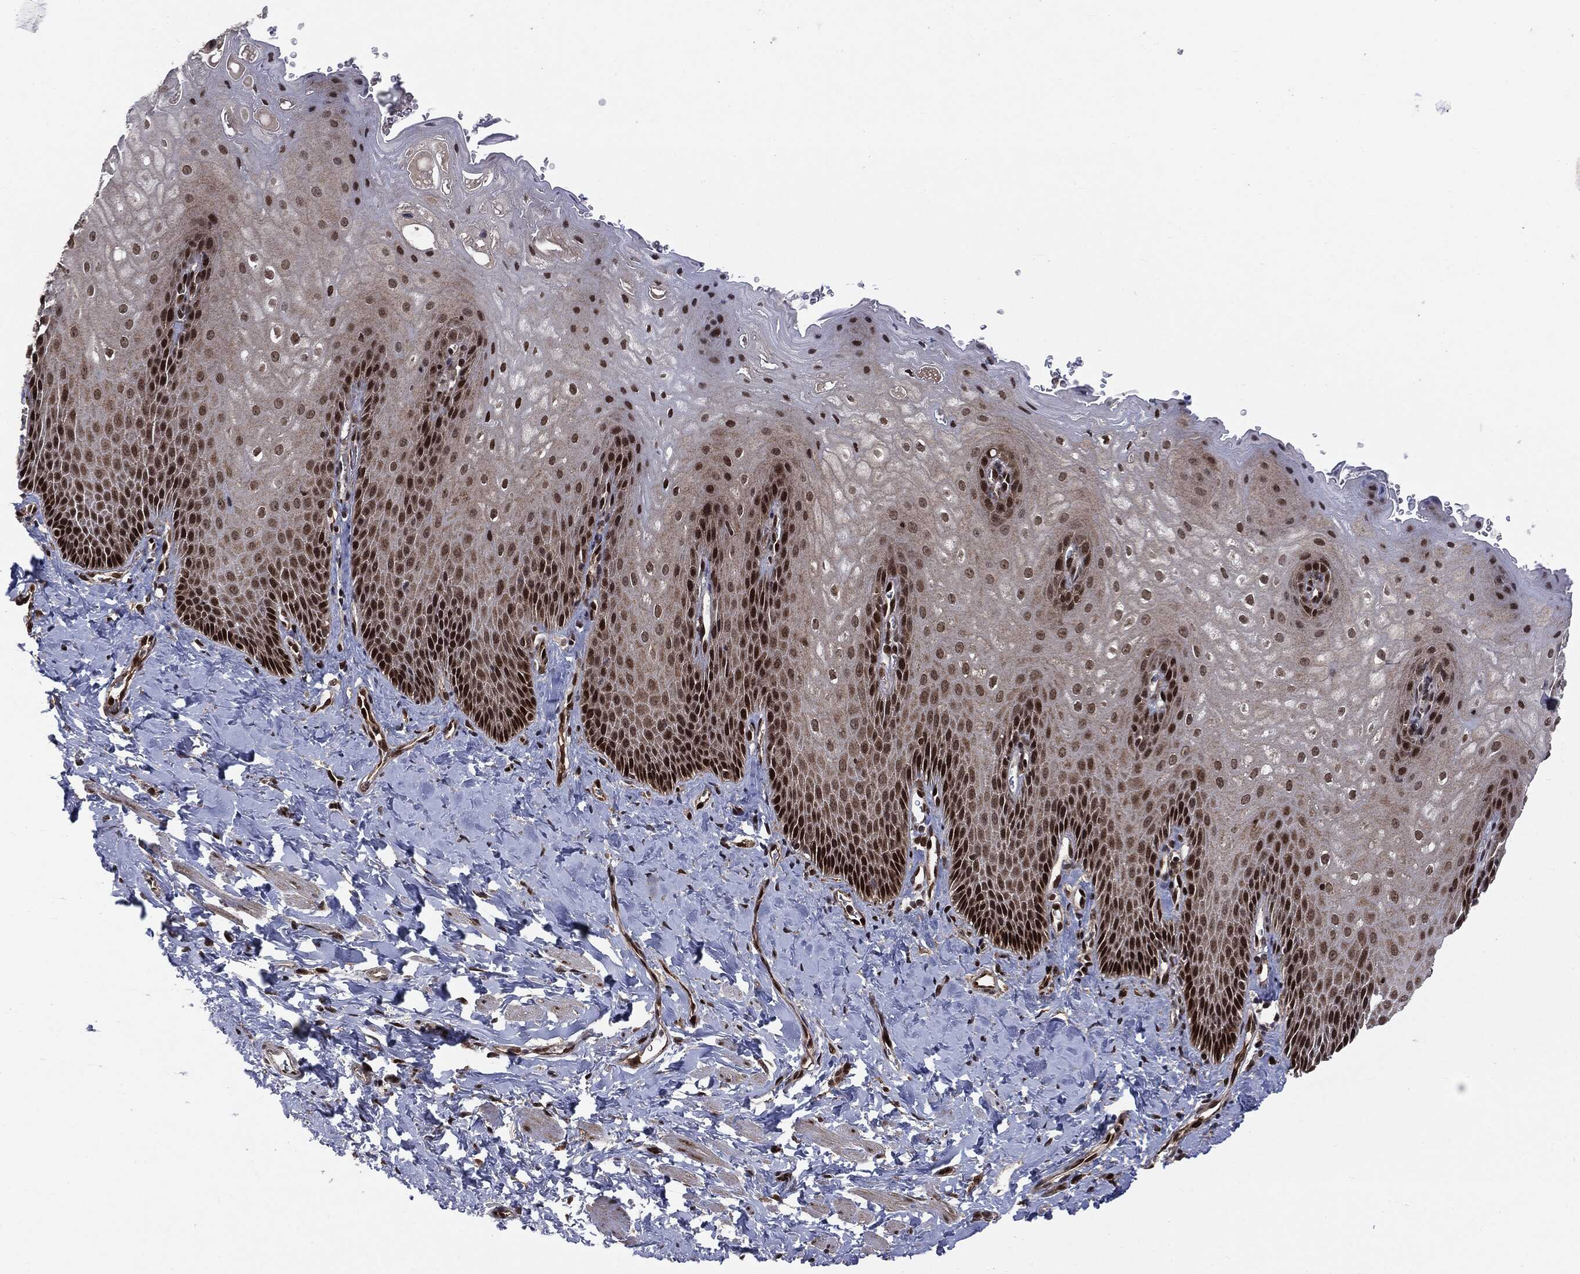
{"staining": {"intensity": "strong", "quantity": "<25%", "location": "nuclear"}, "tissue": "esophagus", "cell_type": "Squamous epithelial cells", "image_type": "normal", "snomed": [{"axis": "morphology", "description": "Normal tissue, NOS"}, {"axis": "topography", "description": "Esophagus"}], "caption": "Squamous epithelial cells show strong nuclear staining in approximately <25% of cells in normal esophagus.", "gene": "PTPA", "patient": {"sex": "male", "age": 64}}